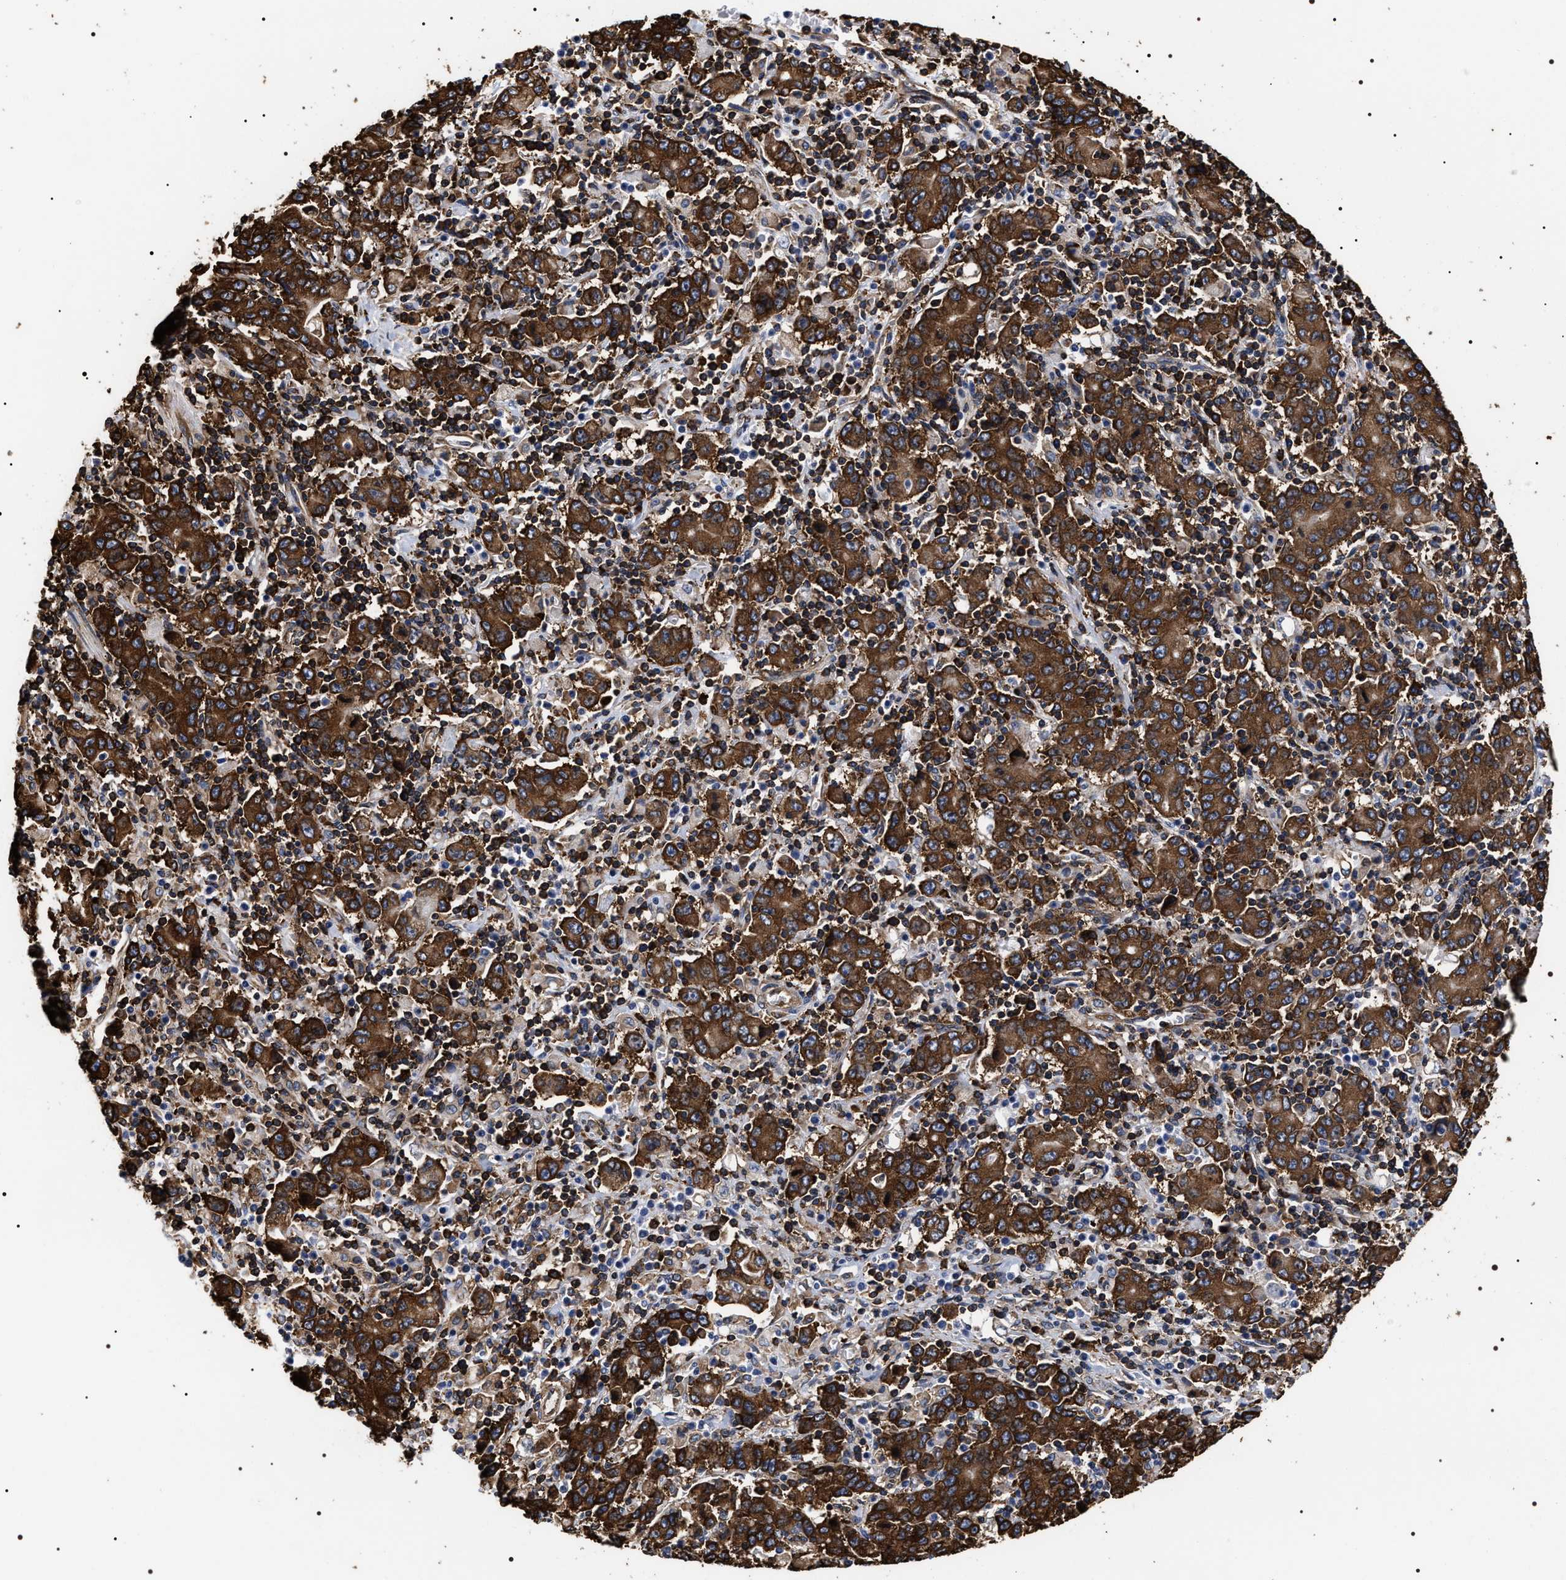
{"staining": {"intensity": "strong", "quantity": ">75%", "location": "cytoplasmic/membranous"}, "tissue": "stomach cancer", "cell_type": "Tumor cells", "image_type": "cancer", "snomed": [{"axis": "morphology", "description": "Adenocarcinoma, NOS"}, {"axis": "topography", "description": "Stomach, upper"}], "caption": "A brown stain labels strong cytoplasmic/membranous staining of a protein in stomach cancer tumor cells. (DAB (3,3'-diaminobenzidine) IHC, brown staining for protein, blue staining for nuclei).", "gene": "SERBP1", "patient": {"sex": "male", "age": 69}}